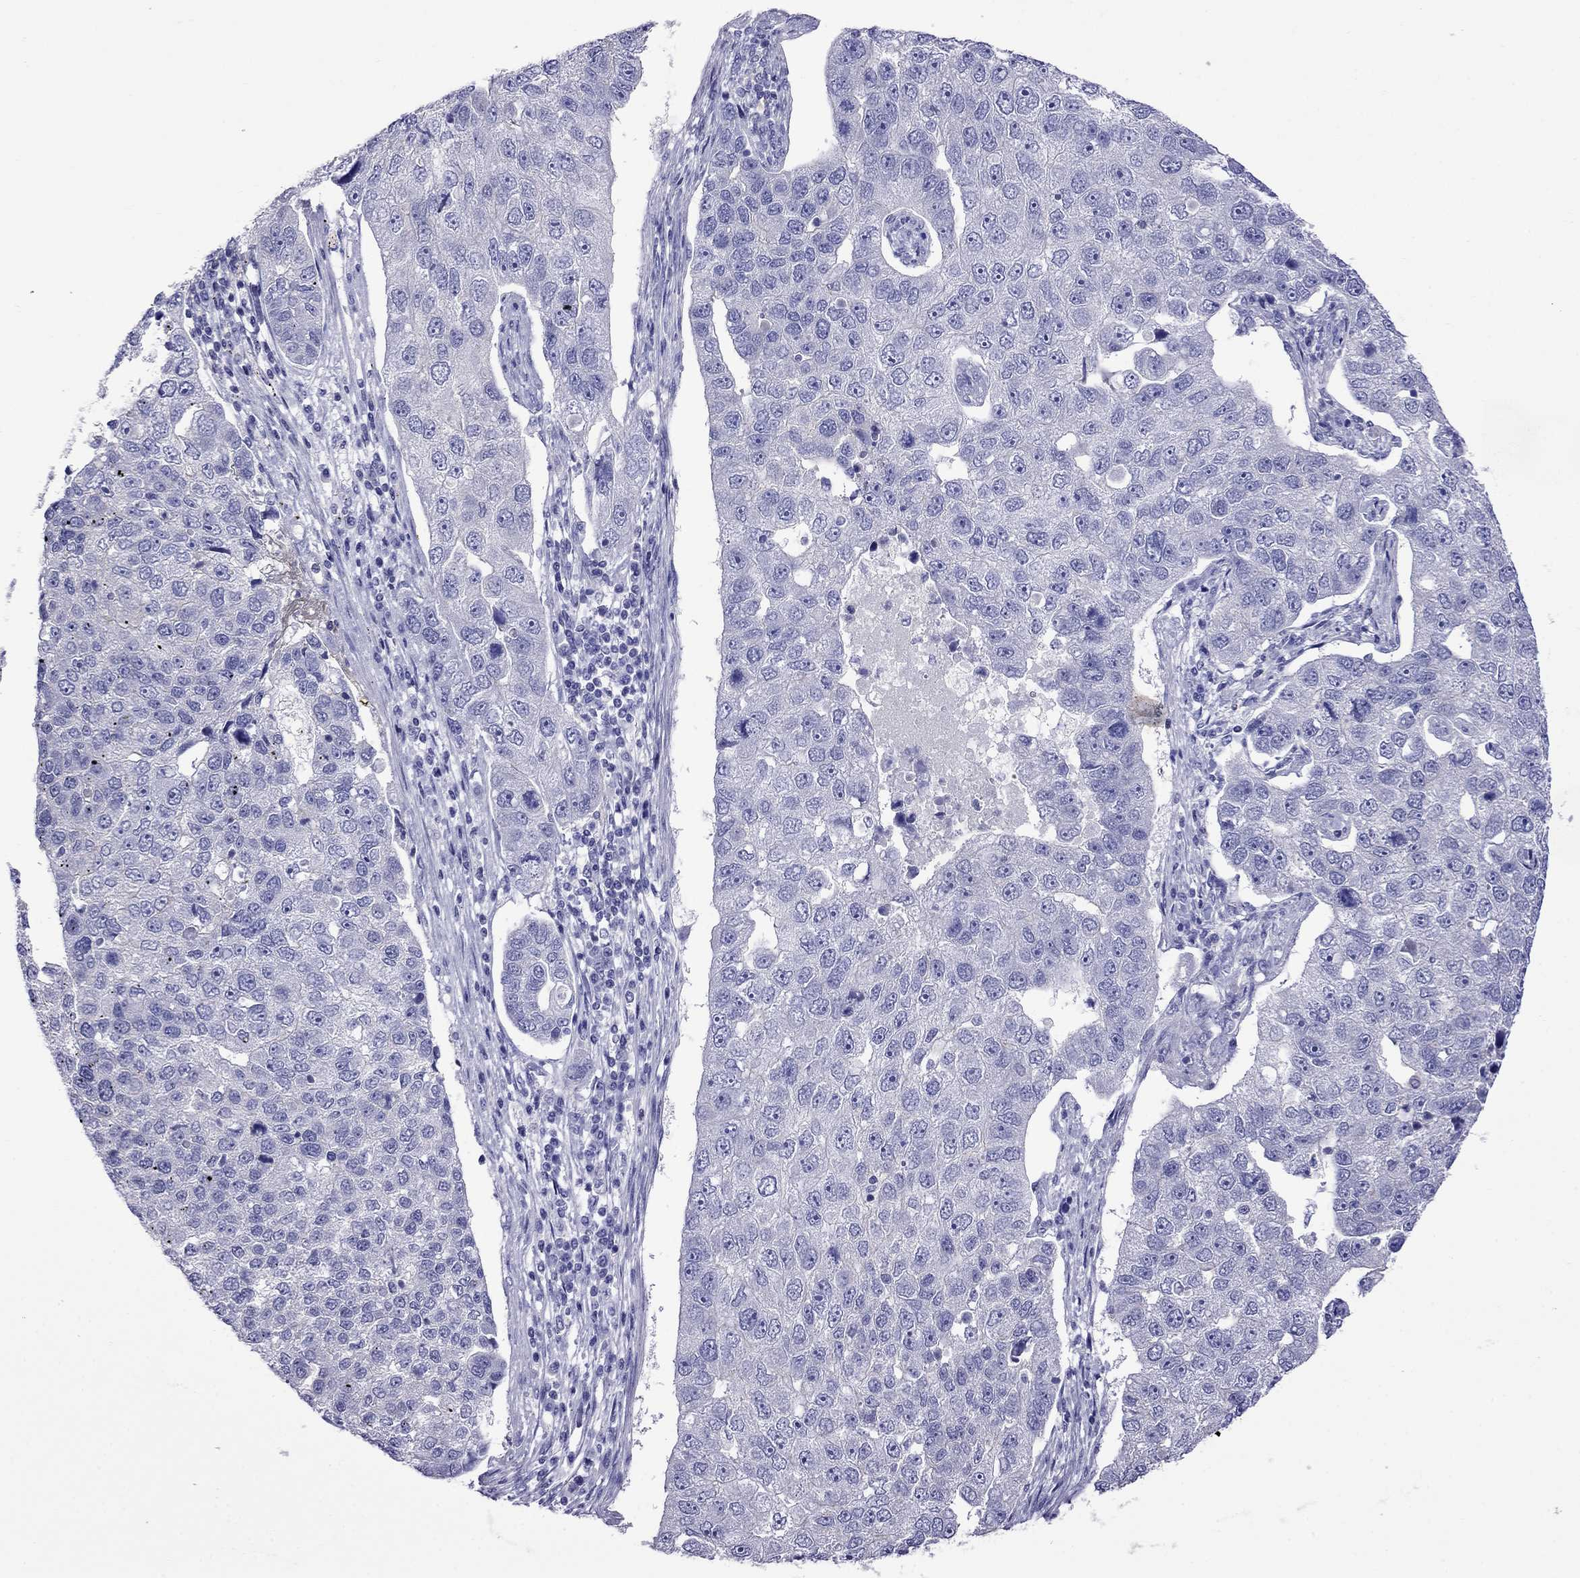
{"staining": {"intensity": "negative", "quantity": "none", "location": "none"}, "tissue": "pancreatic cancer", "cell_type": "Tumor cells", "image_type": "cancer", "snomed": [{"axis": "morphology", "description": "Adenocarcinoma, NOS"}, {"axis": "topography", "description": "Pancreas"}], "caption": "Pancreatic cancer (adenocarcinoma) stained for a protein using immunohistochemistry demonstrates no expression tumor cells.", "gene": "STAR", "patient": {"sex": "female", "age": 61}}